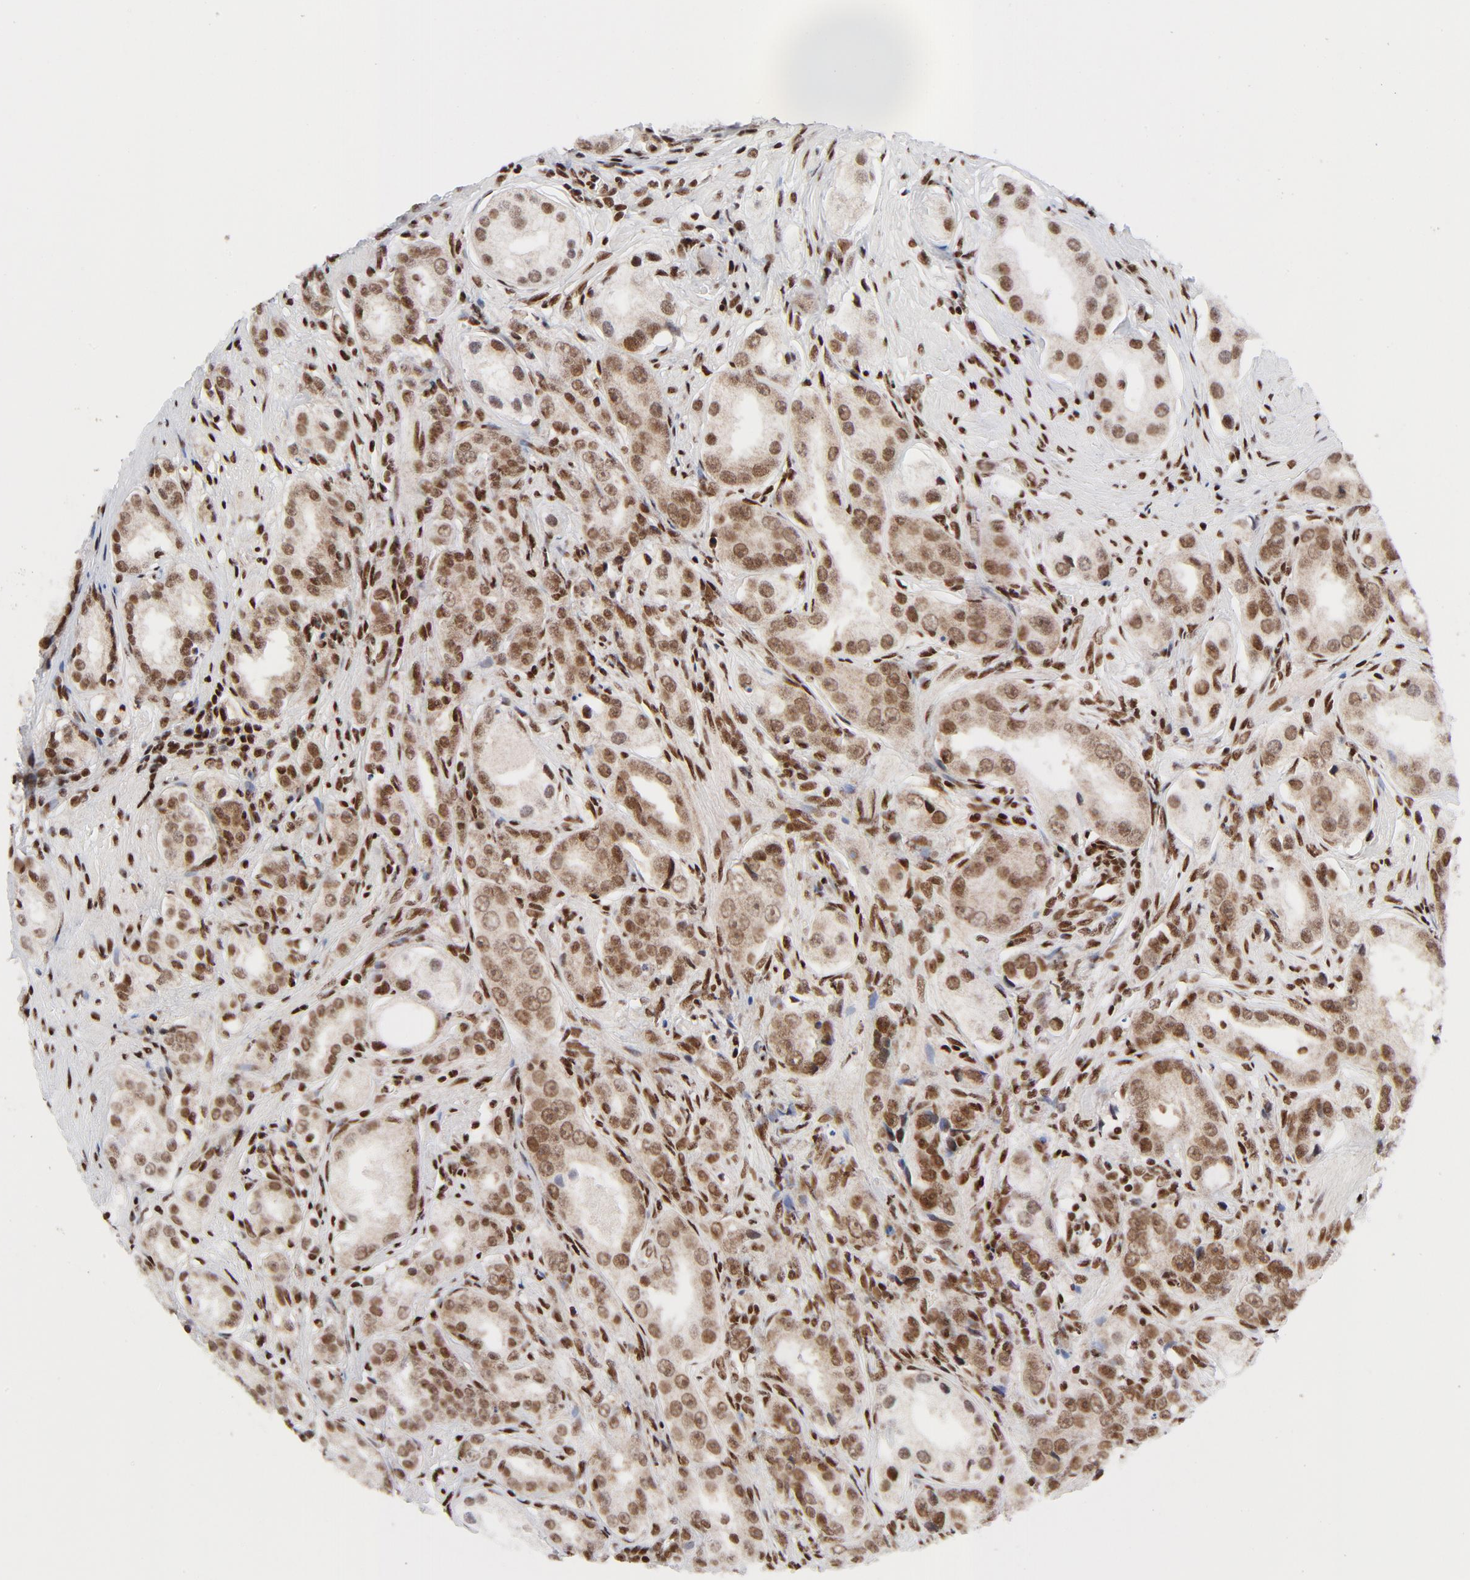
{"staining": {"intensity": "moderate", "quantity": ">75%", "location": "nuclear"}, "tissue": "prostate cancer", "cell_type": "Tumor cells", "image_type": "cancer", "snomed": [{"axis": "morphology", "description": "Adenocarcinoma, Medium grade"}, {"axis": "topography", "description": "Prostate"}], "caption": "IHC image of medium-grade adenocarcinoma (prostate) stained for a protein (brown), which displays medium levels of moderate nuclear positivity in approximately >75% of tumor cells.", "gene": "NFYB", "patient": {"sex": "male", "age": 53}}